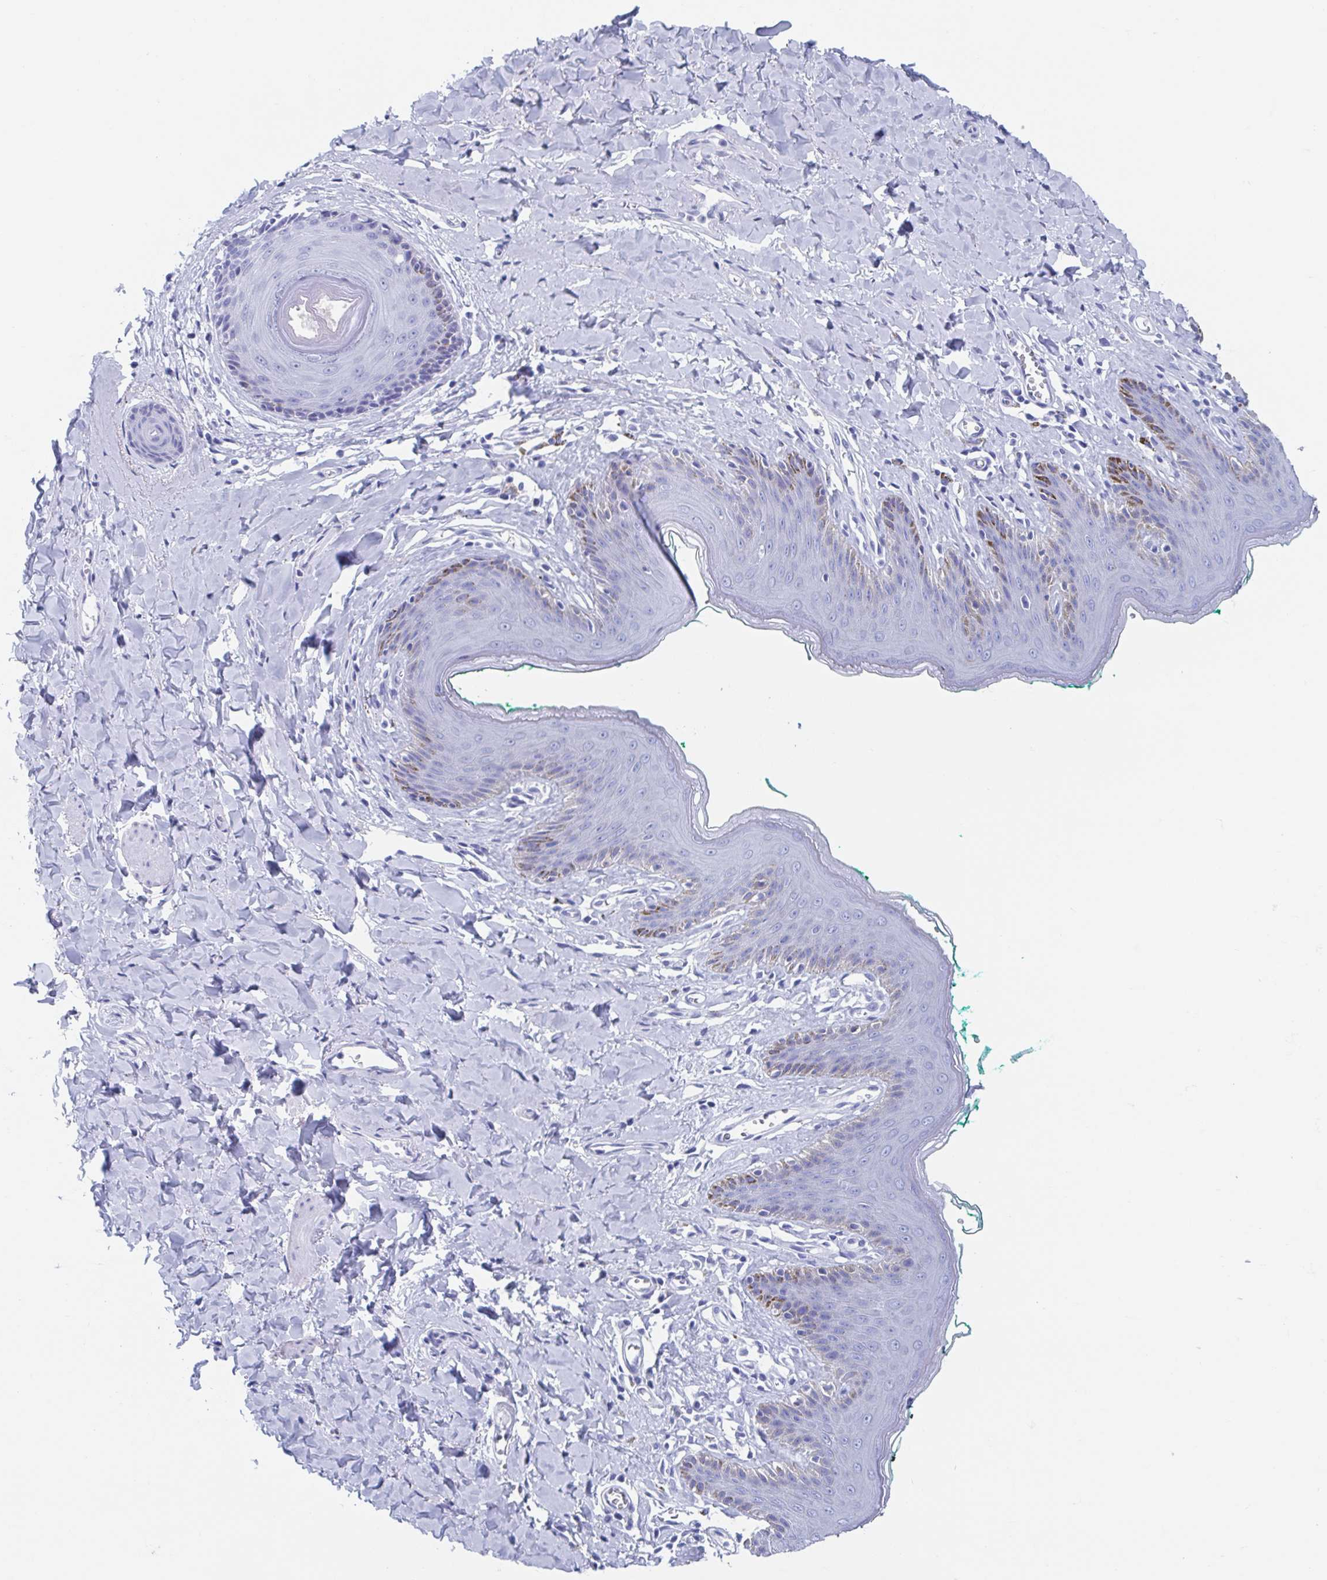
{"staining": {"intensity": "negative", "quantity": "none", "location": "none"}, "tissue": "skin", "cell_type": "Epidermal cells", "image_type": "normal", "snomed": [{"axis": "morphology", "description": "Normal tissue, NOS"}, {"axis": "topography", "description": "Vulva"}, {"axis": "topography", "description": "Peripheral nerve tissue"}], "caption": "This is a photomicrograph of immunohistochemistry (IHC) staining of normal skin, which shows no staining in epidermal cells.", "gene": "C10orf53", "patient": {"sex": "female", "age": 66}}